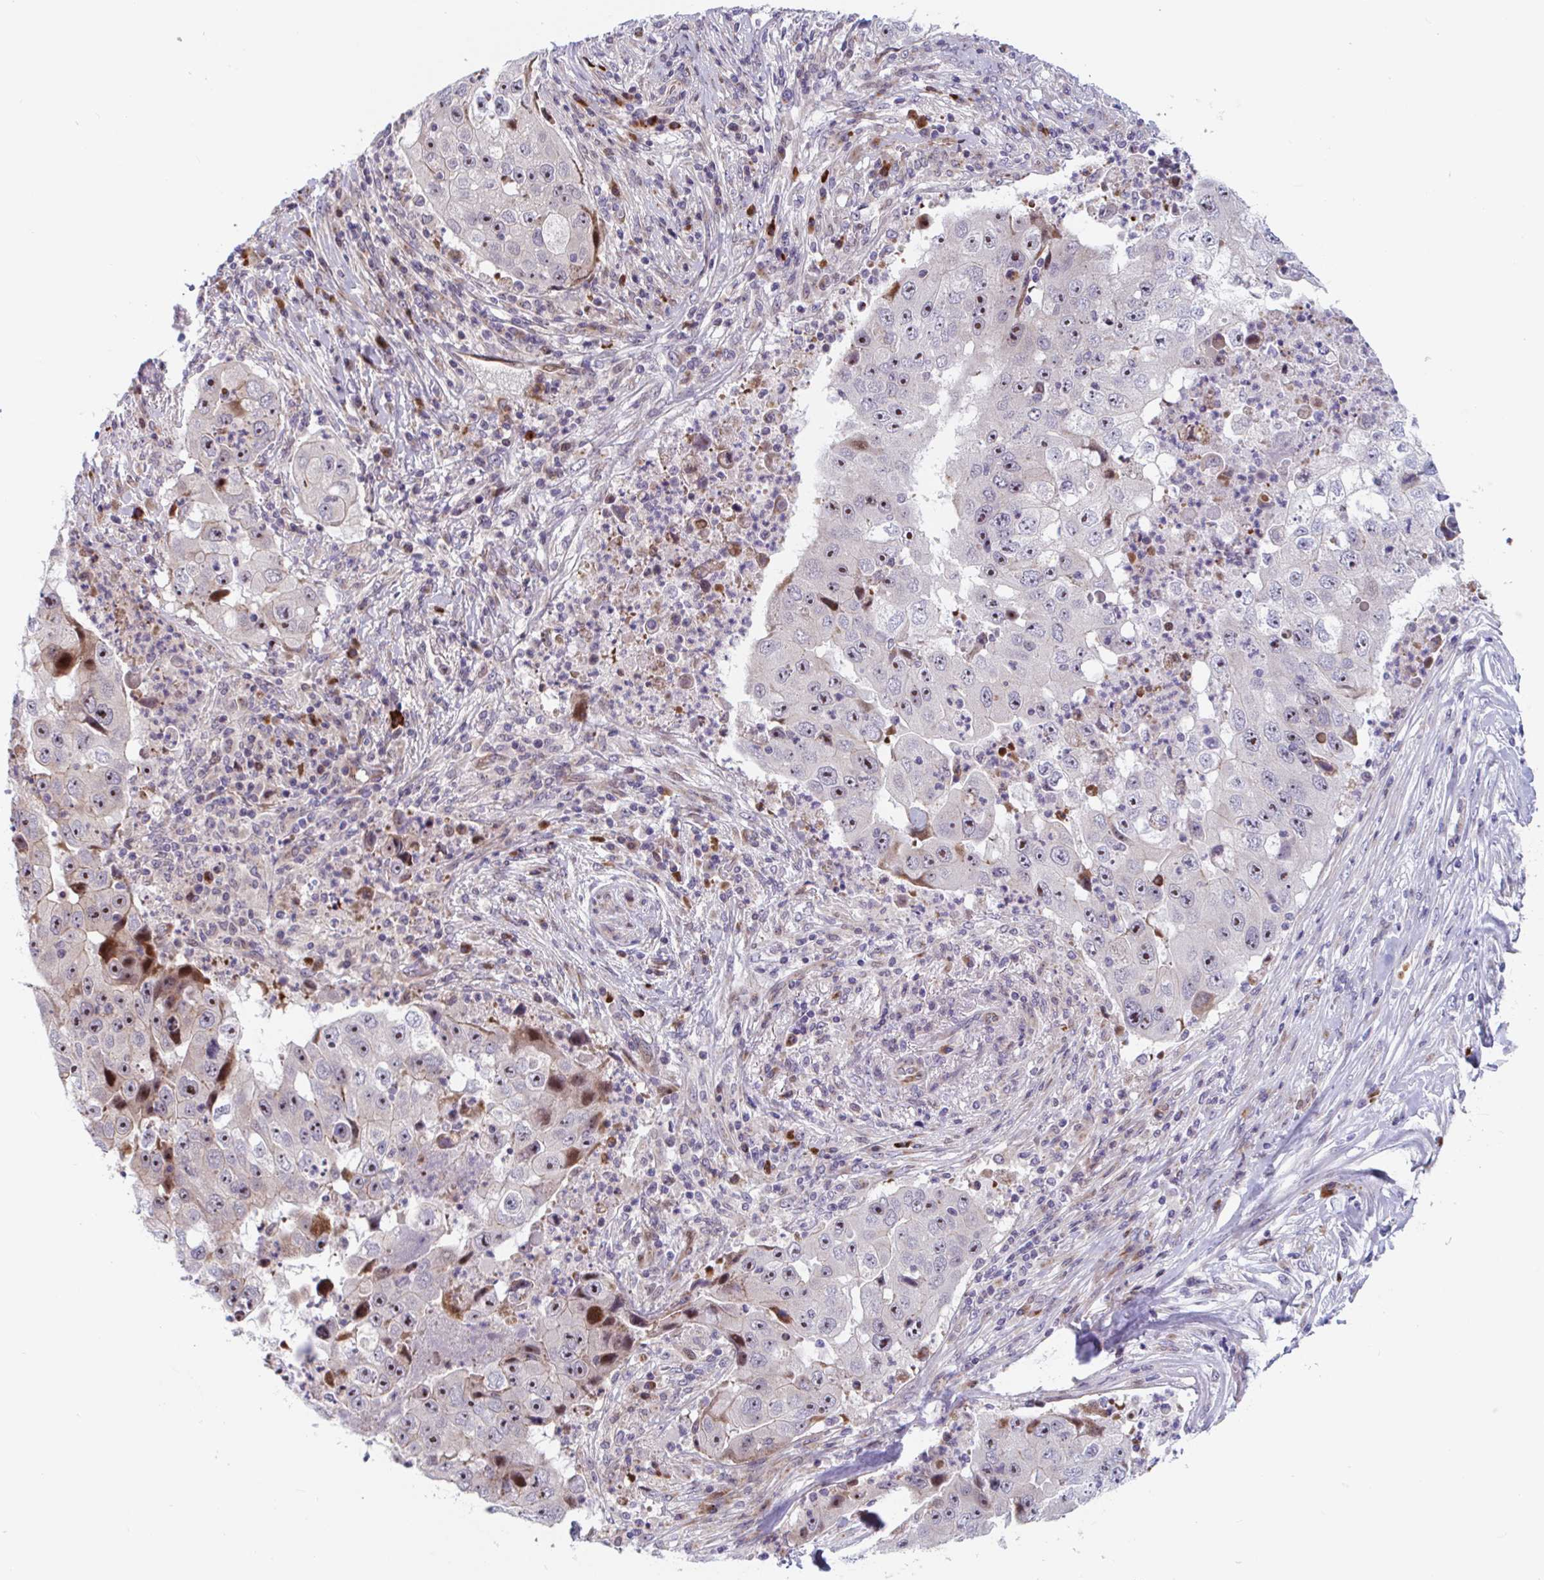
{"staining": {"intensity": "moderate", "quantity": ">75%", "location": "nuclear"}, "tissue": "lung cancer", "cell_type": "Tumor cells", "image_type": "cancer", "snomed": [{"axis": "morphology", "description": "Squamous cell carcinoma, NOS"}, {"axis": "topography", "description": "Lung"}], "caption": "This is a photomicrograph of immunohistochemistry (IHC) staining of lung cancer (squamous cell carcinoma), which shows moderate expression in the nuclear of tumor cells.", "gene": "DUXA", "patient": {"sex": "male", "age": 64}}